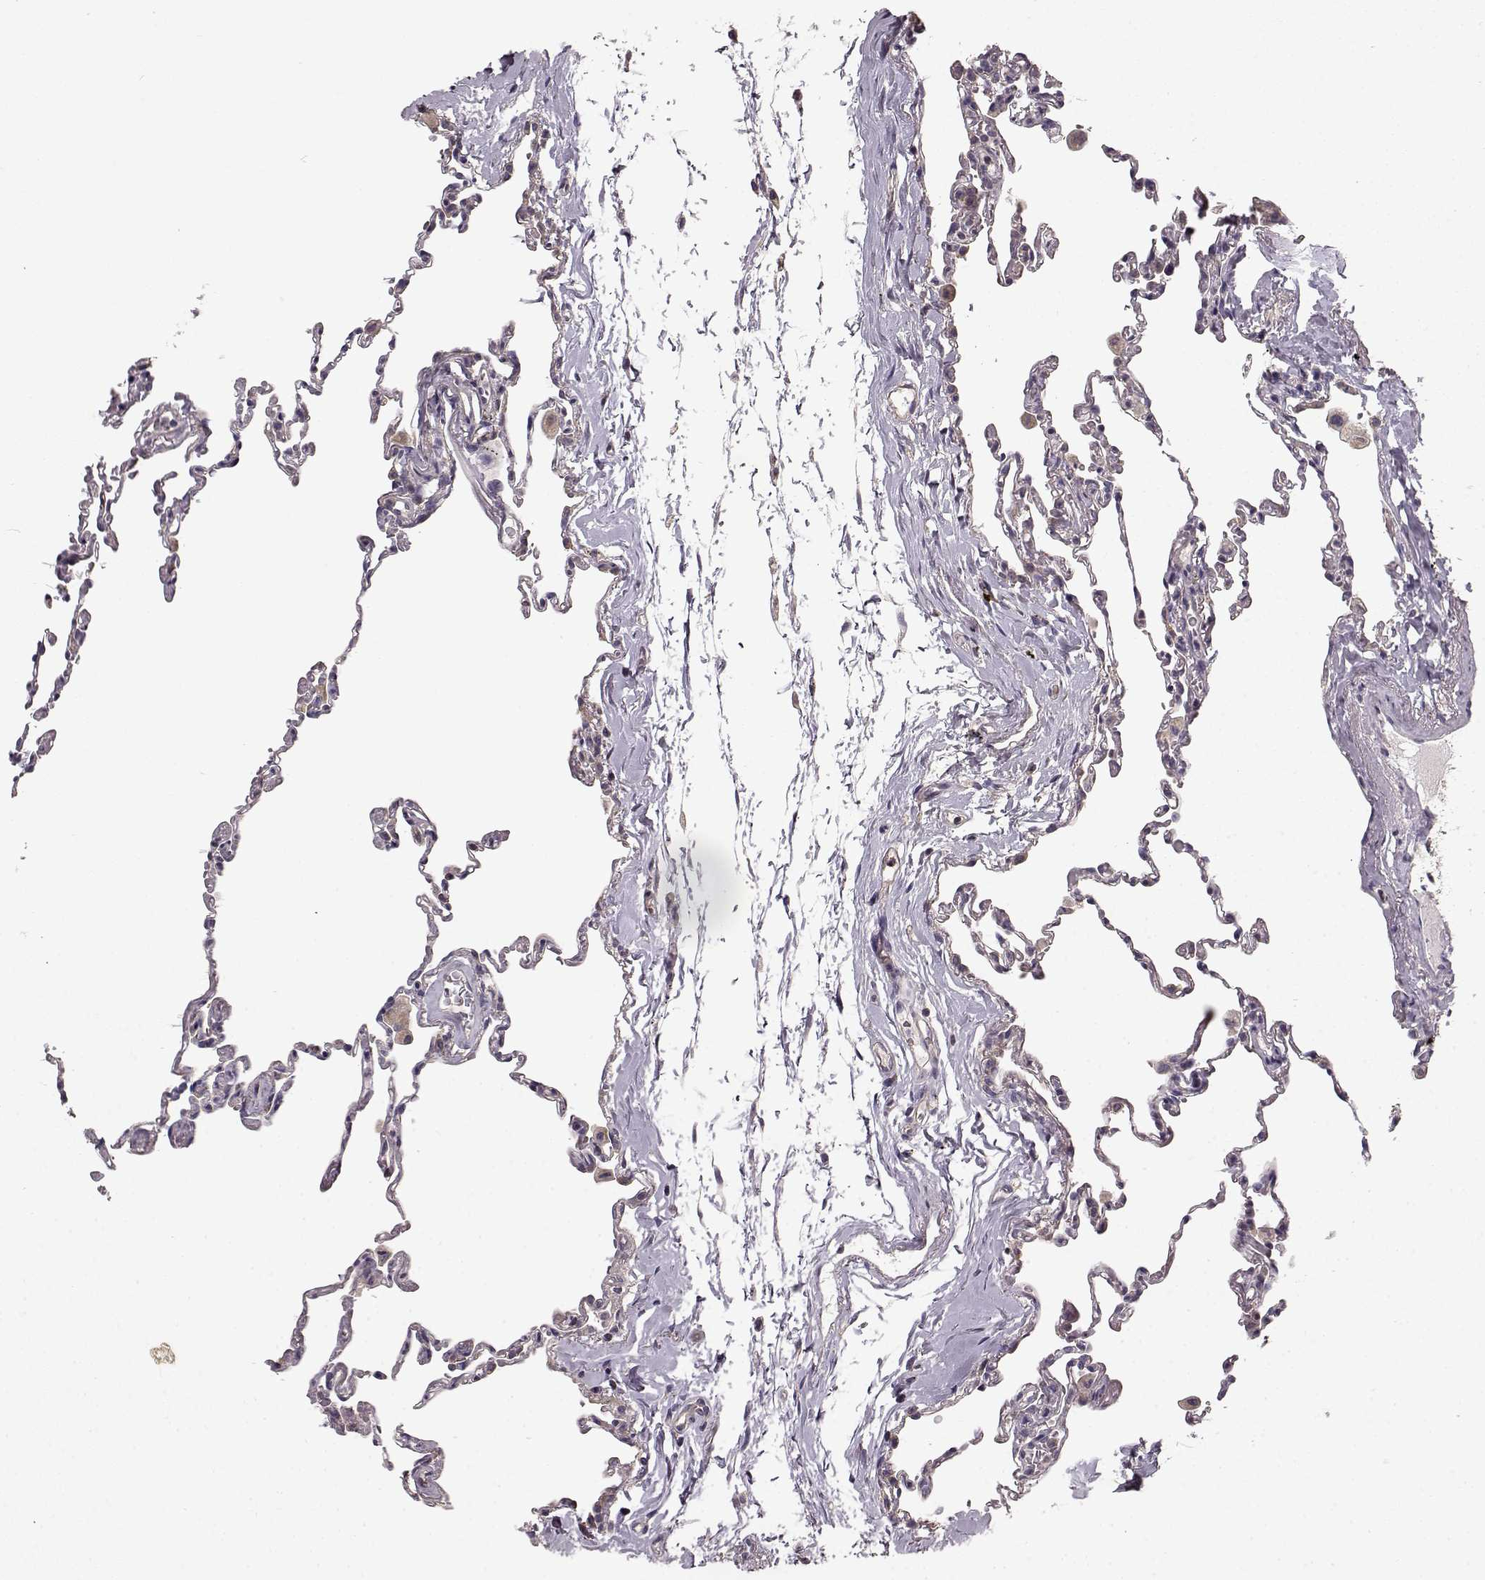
{"staining": {"intensity": "negative", "quantity": "none", "location": "none"}, "tissue": "lung", "cell_type": "Alveolar cells", "image_type": "normal", "snomed": [{"axis": "morphology", "description": "Normal tissue, NOS"}, {"axis": "topography", "description": "Lung"}], "caption": "An immunohistochemistry (IHC) micrograph of unremarkable lung is shown. There is no staining in alveolar cells of lung. (DAB (3,3'-diaminobenzidine) IHC with hematoxylin counter stain).", "gene": "ERBB3", "patient": {"sex": "female", "age": 57}}